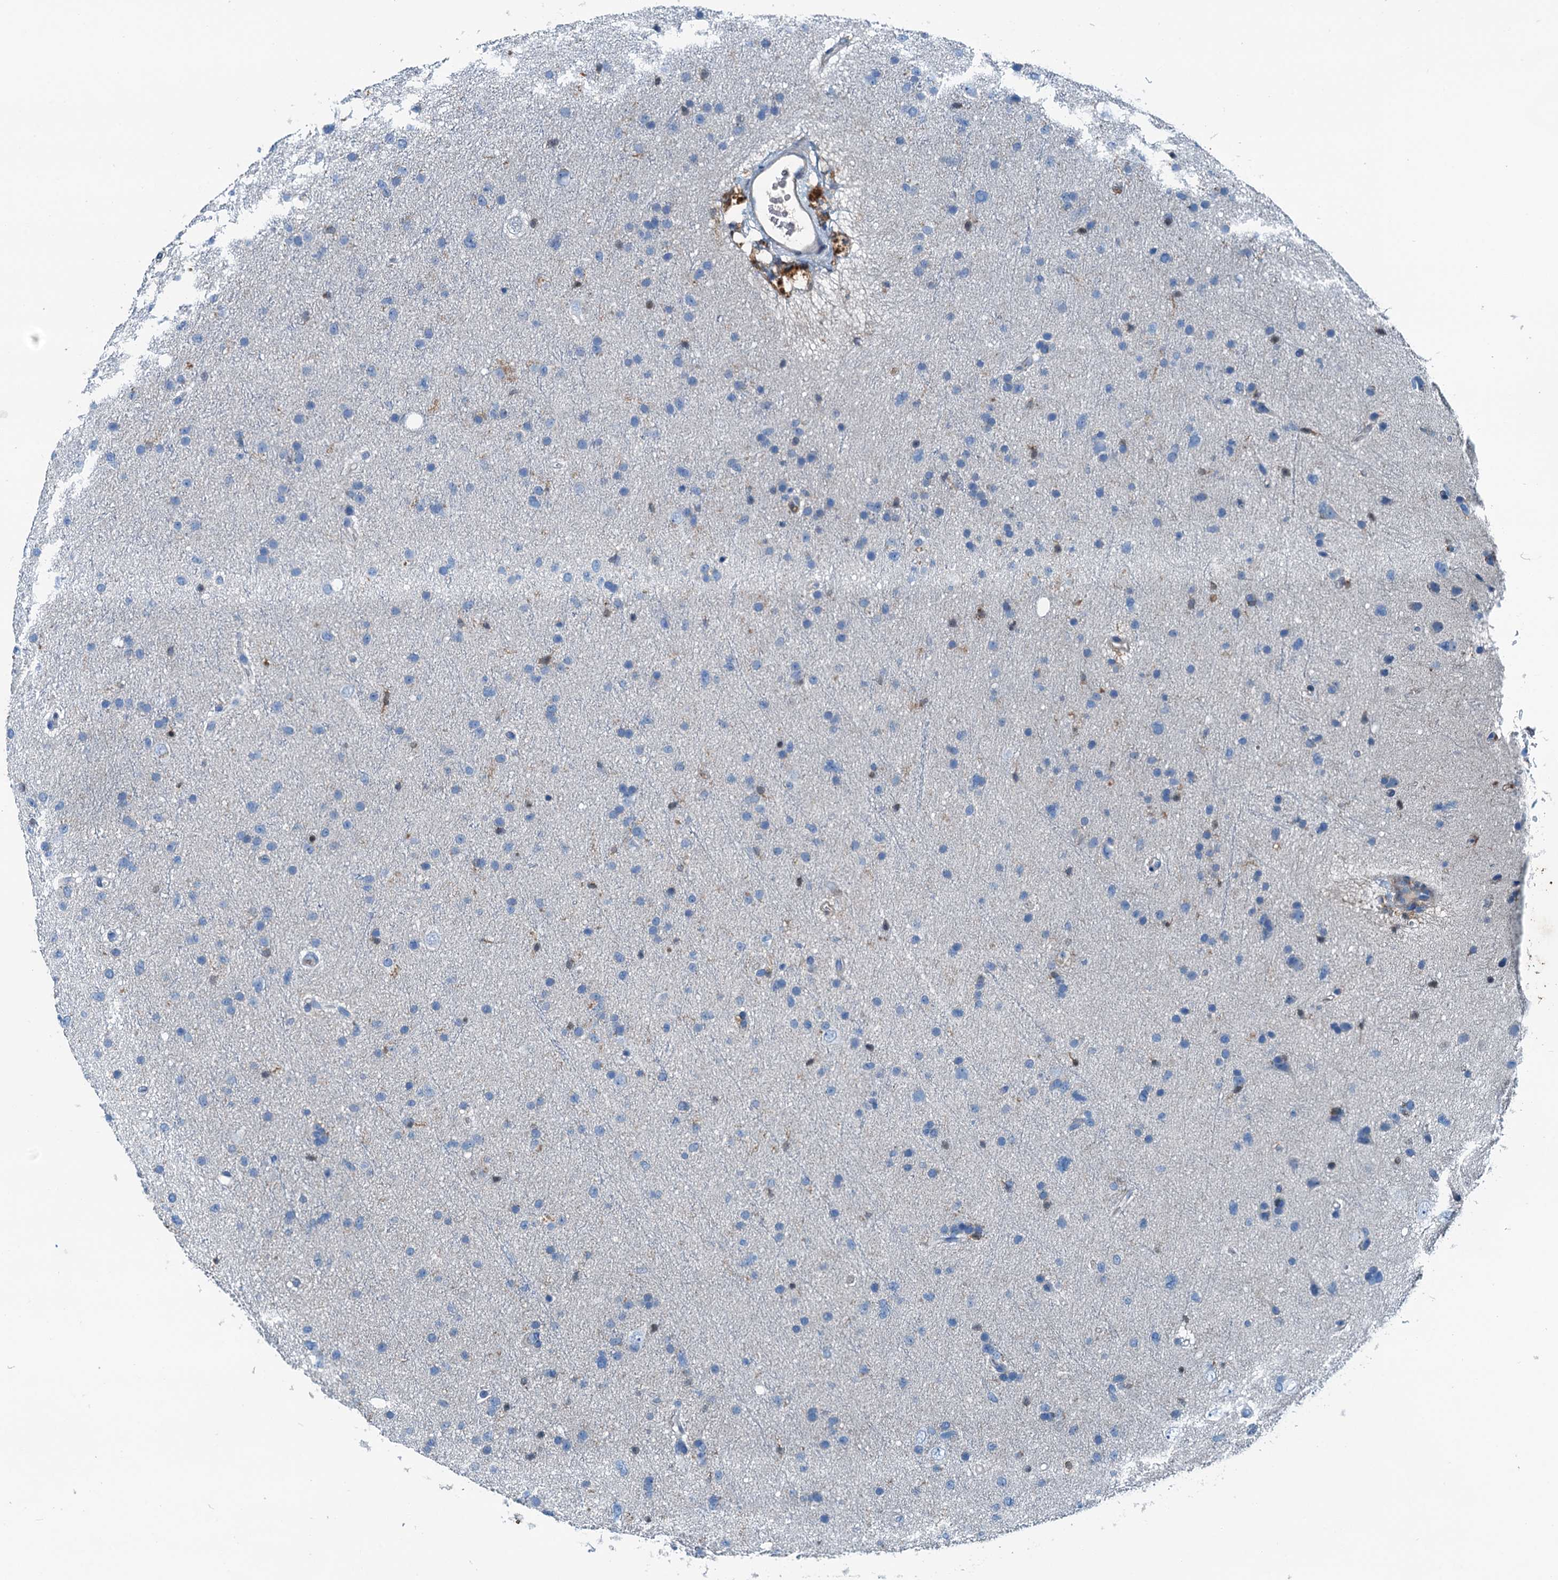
{"staining": {"intensity": "negative", "quantity": "none", "location": "none"}, "tissue": "glioma", "cell_type": "Tumor cells", "image_type": "cancer", "snomed": [{"axis": "morphology", "description": "Glioma, malignant, Low grade"}, {"axis": "topography", "description": "Cerebral cortex"}], "caption": "Tumor cells are negative for brown protein staining in malignant low-grade glioma.", "gene": "RAB3IL1", "patient": {"sex": "female", "age": 39}}